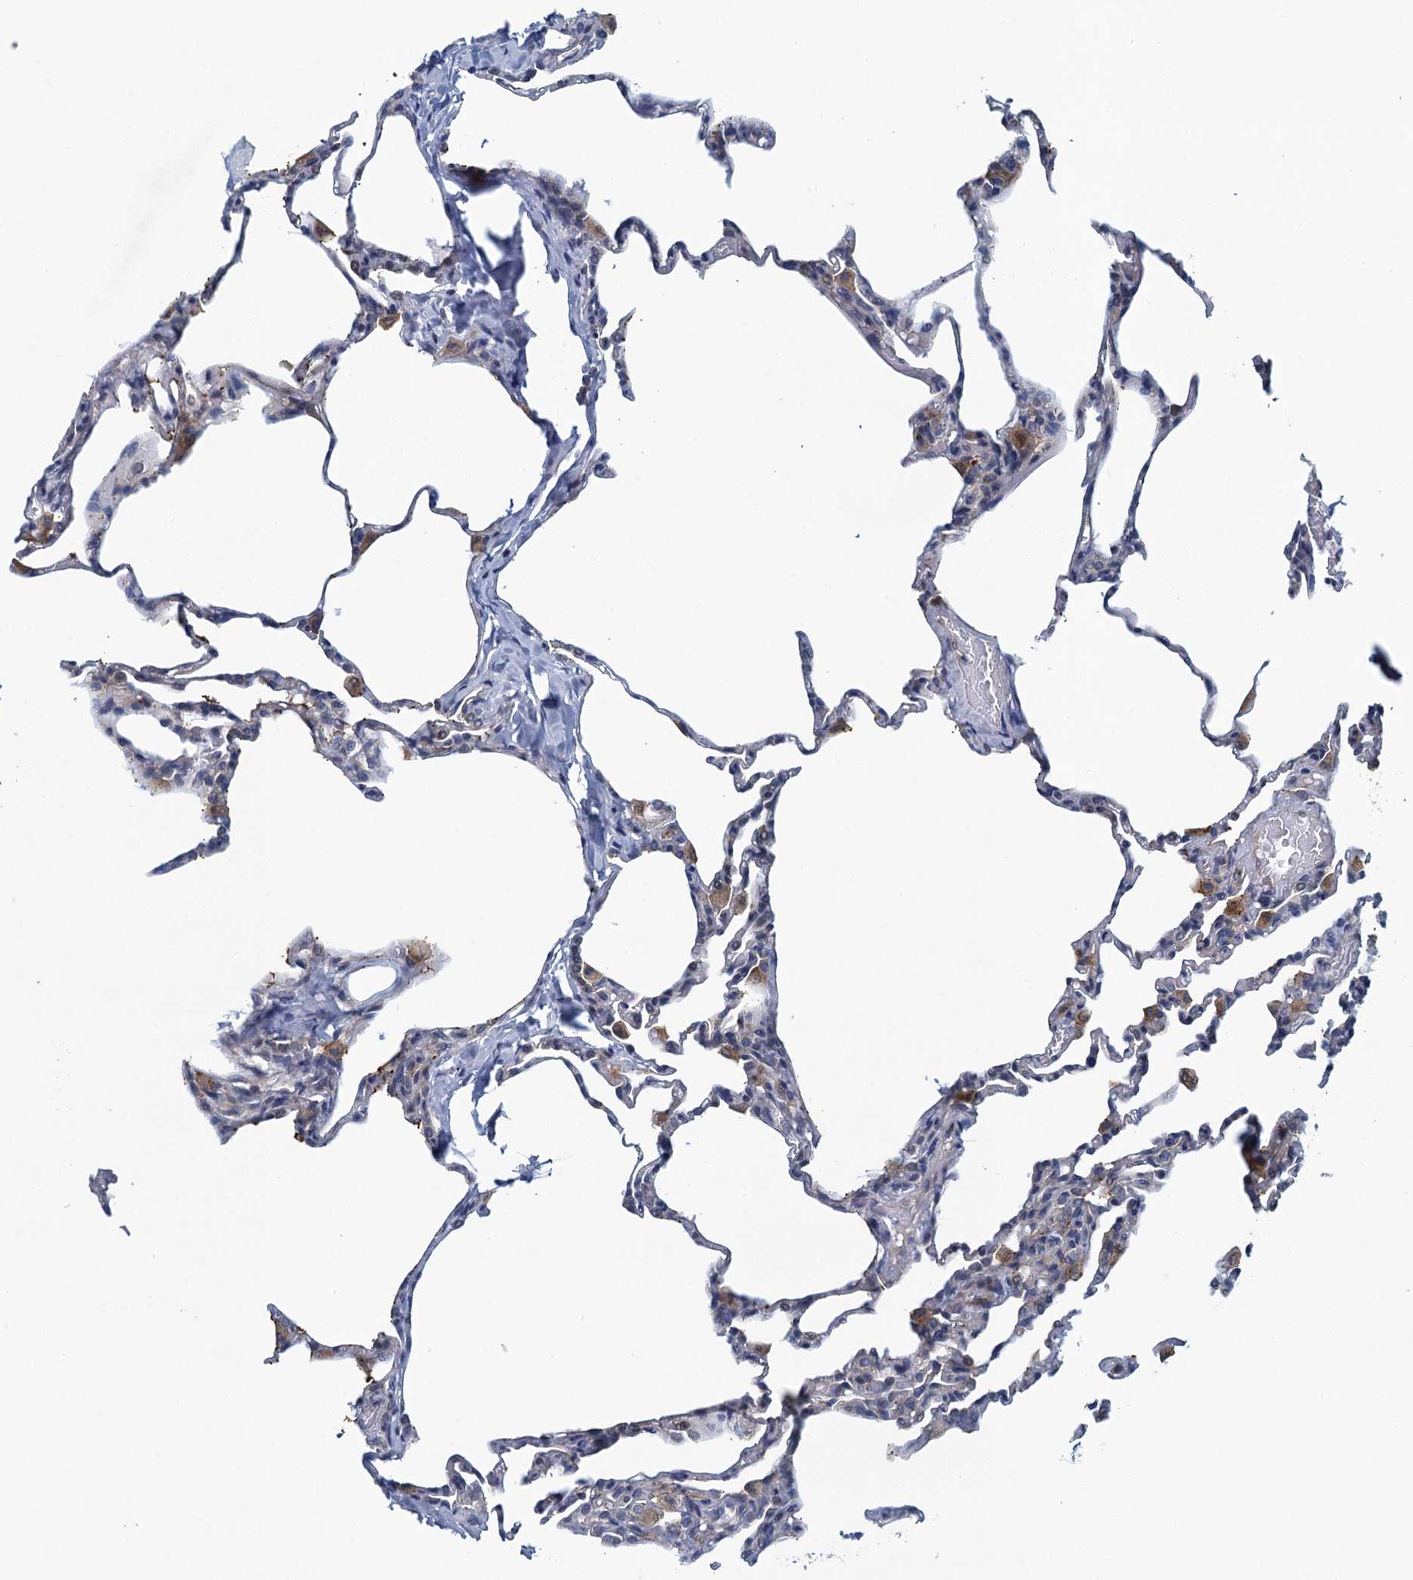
{"staining": {"intensity": "negative", "quantity": "none", "location": "none"}, "tissue": "lung", "cell_type": "Alveolar cells", "image_type": "normal", "snomed": [{"axis": "morphology", "description": "Normal tissue, NOS"}, {"axis": "topography", "description": "Lung"}], "caption": "The photomicrograph reveals no staining of alveolar cells in benign lung. The staining was performed using DAB to visualize the protein expression in brown, while the nuclei were stained in blue with hematoxylin (Magnification: 20x).", "gene": "NCKAP1L", "patient": {"sex": "male", "age": 20}}